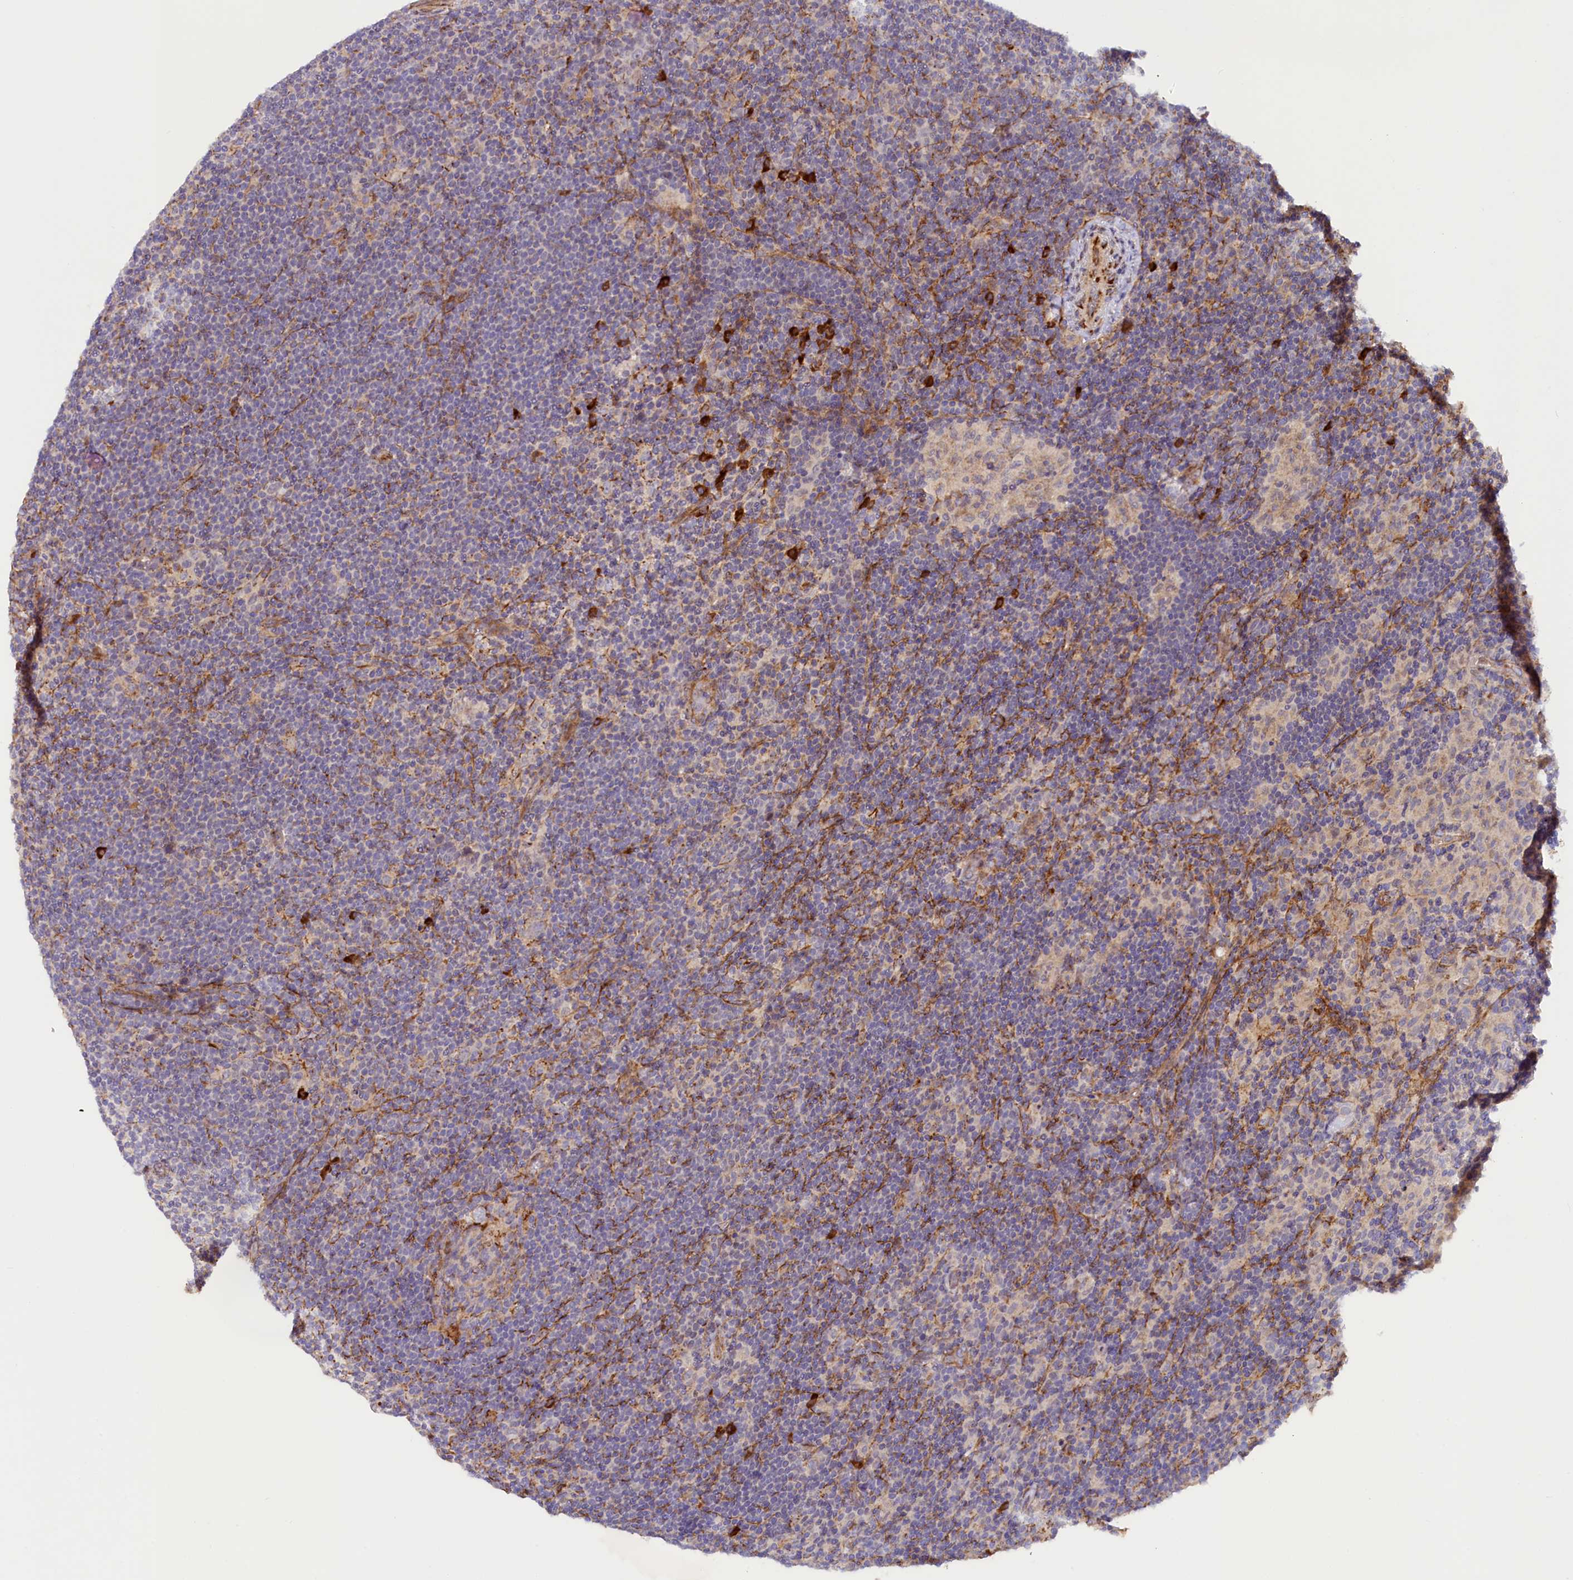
{"staining": {"intensity": "negative", "quantity": "none", "location": "none"}, "tissue": "lymphoma", "cell_type": "Tumor cells", "image_type": "cancer", "snomed": [{"axis": "morphology", "description": "Hodgkin's disease, NOS"}, {"axis": "topography", "description": "Lymph node"}], "caption": "The IHC image has no significant expression in tumor cells of lymphoma tissue.", "gene": "SSC5D", "patient": {"sex": "female", "age": 57}}